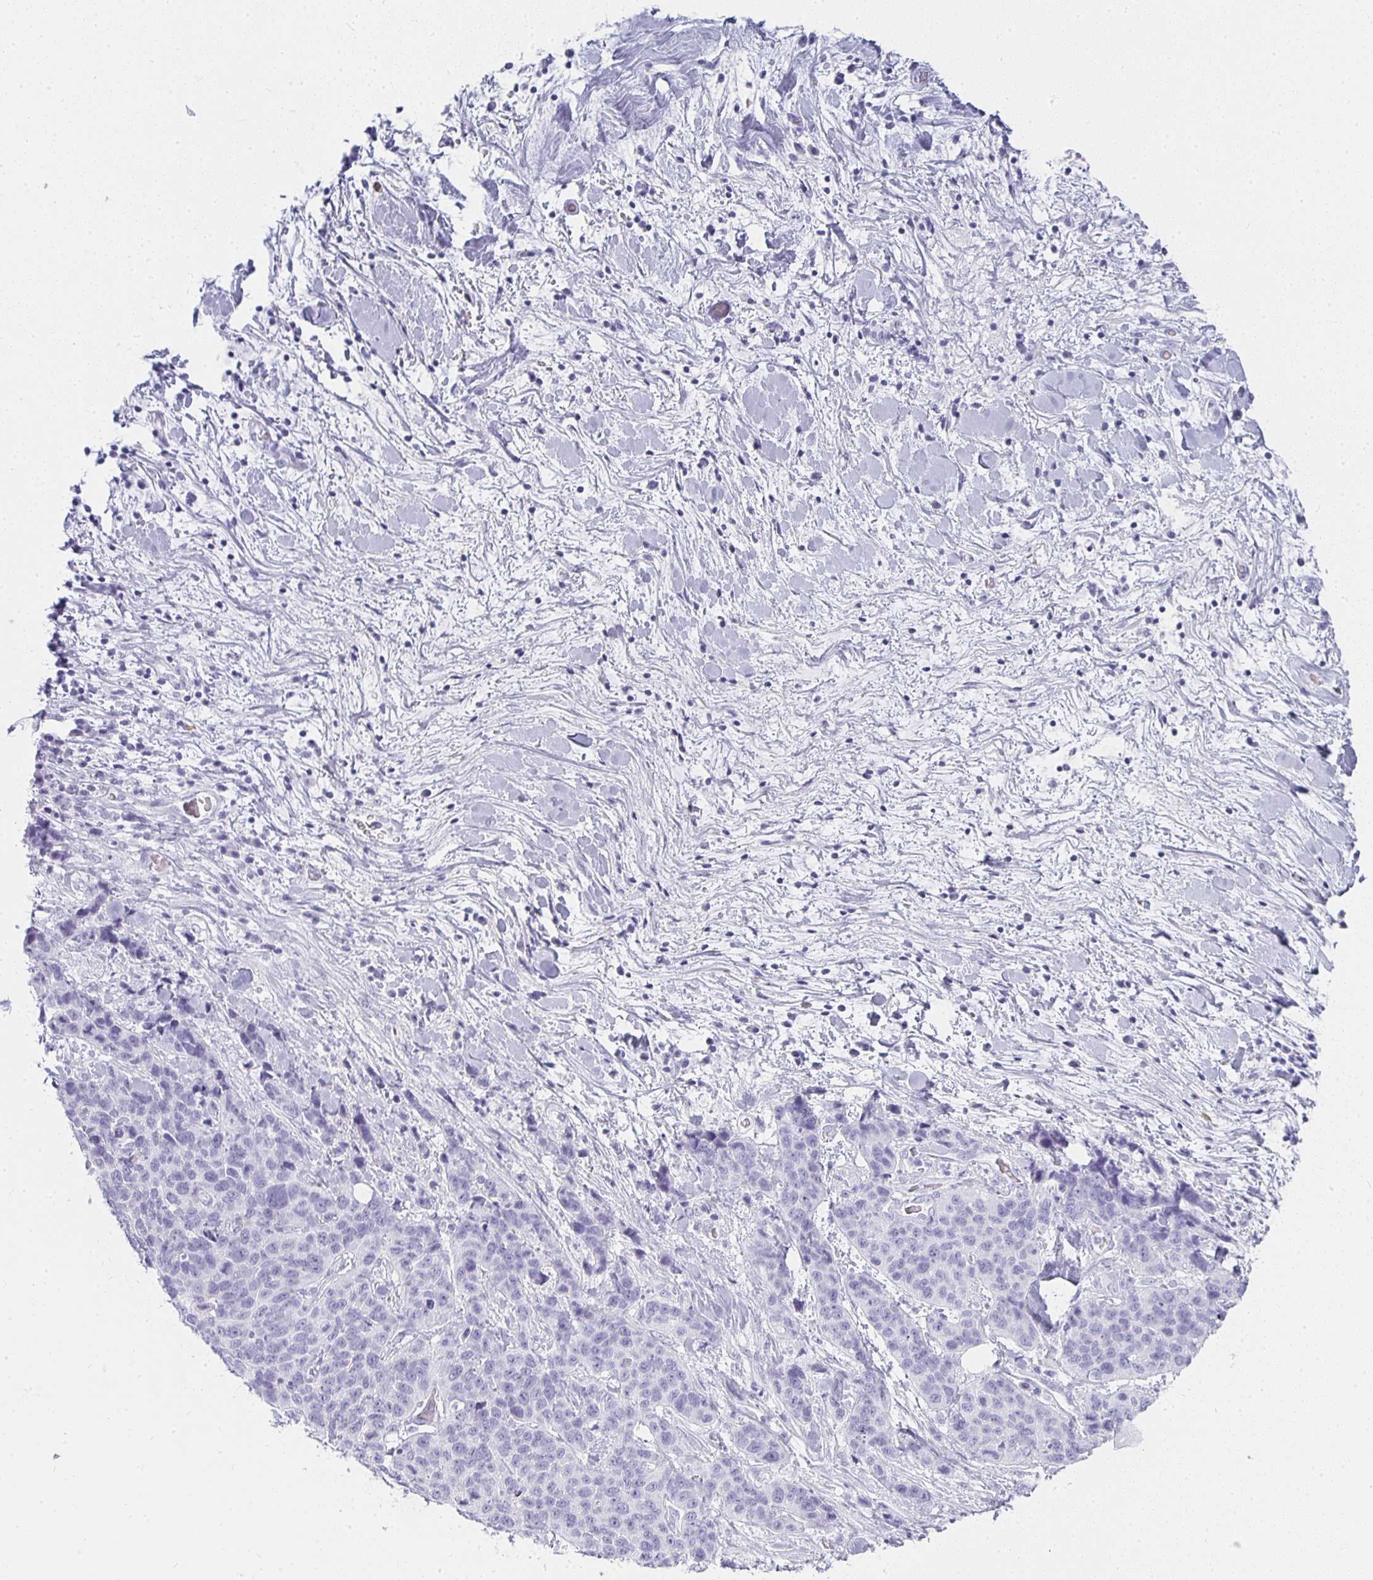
{"staining": {"intensity": "negative", "quantity": "none", "location": "none"}, "tissue": "lung cancer", "cell_type": "Tumor cells", "image_type": "cancer", "snomed": [{"axis": "morphology", "description": "Squamous cell carcinoma, NOS"}, {"axis": "topography", "description": "Lung"}], "caption": "The immunohistochemistry image has no significant positivity in tumor cells of squamous cell carcinoma (lung) tissue.", "gene": "TPSD1", "patient": {"sex": "male", "age": 62}}